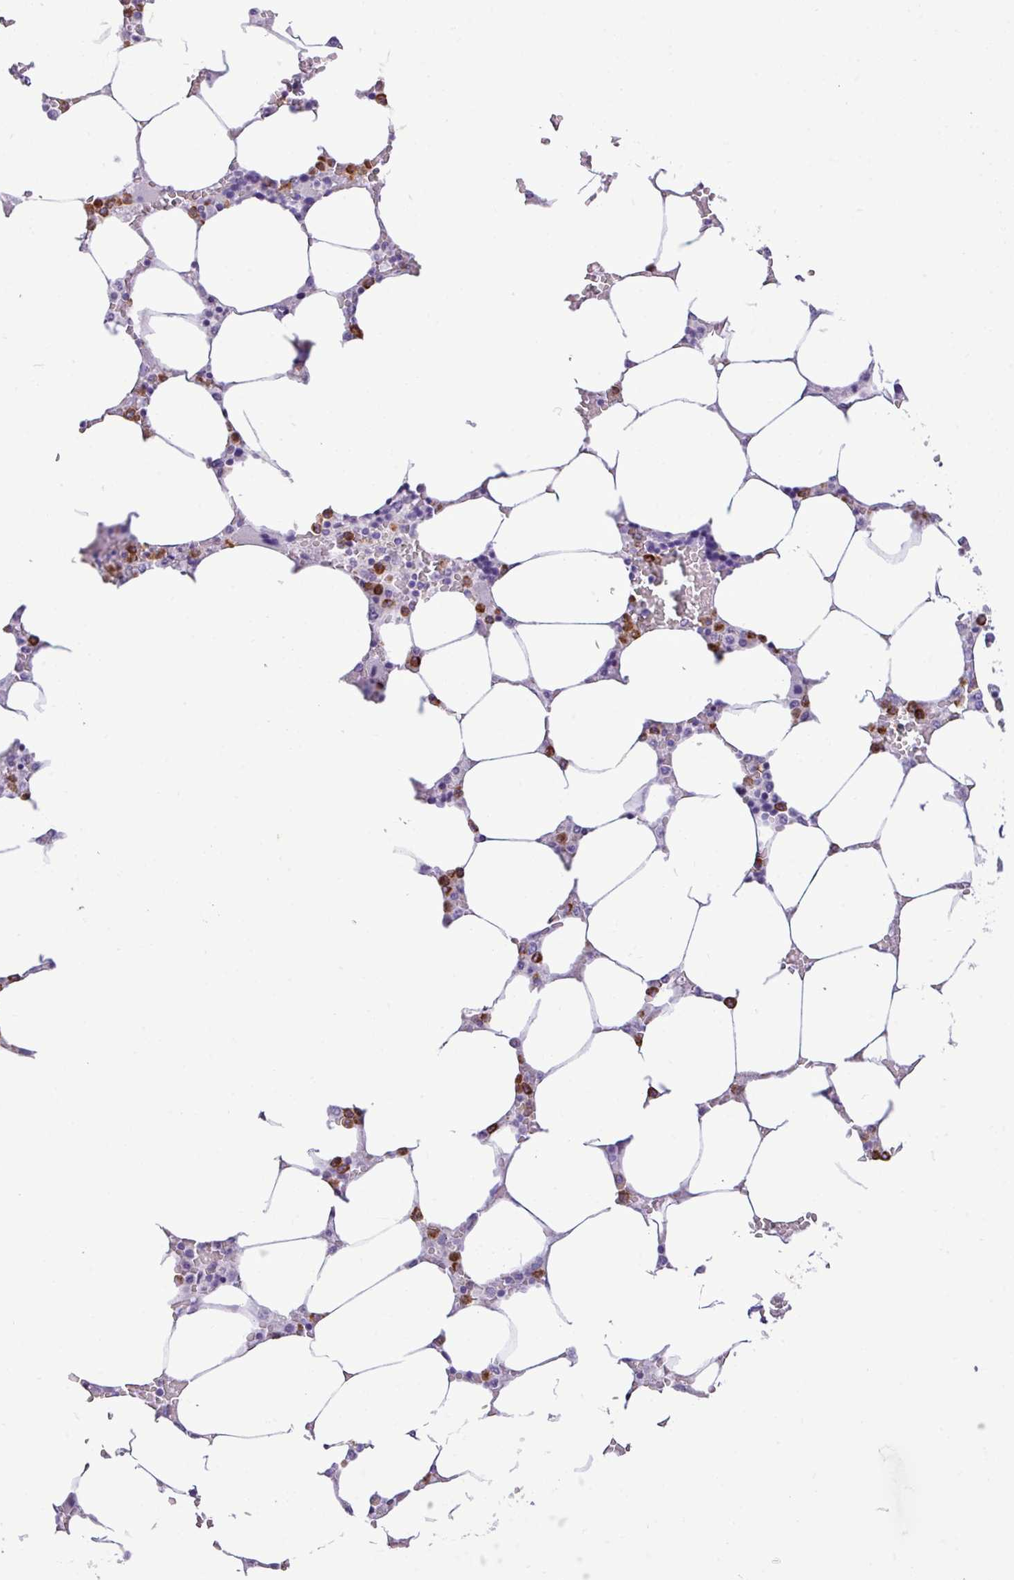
{"staining": {"intensity": "strong", "quantity": "25%-75%", "location": "cytoplasmic/membranous"}, "tissue": "bone marrow", "cell_type": "Hematopoietic cells", "image_type": "normal", "snomed": [{"axis": "morphology", "description": "Normal tissue, NOS"}, {"axis": "topography", "description": "Bone marrow"}], "caption": "Immunohistochemistry of benign human bone marrow displays high levels of strong cytoplasmic/membranous staining in about 25%-75% of hematopoietic cells. Nuclei are stained in blue.", "gene": "ZSCAN5A", "patient": {"sex": "male", "age": 64}}